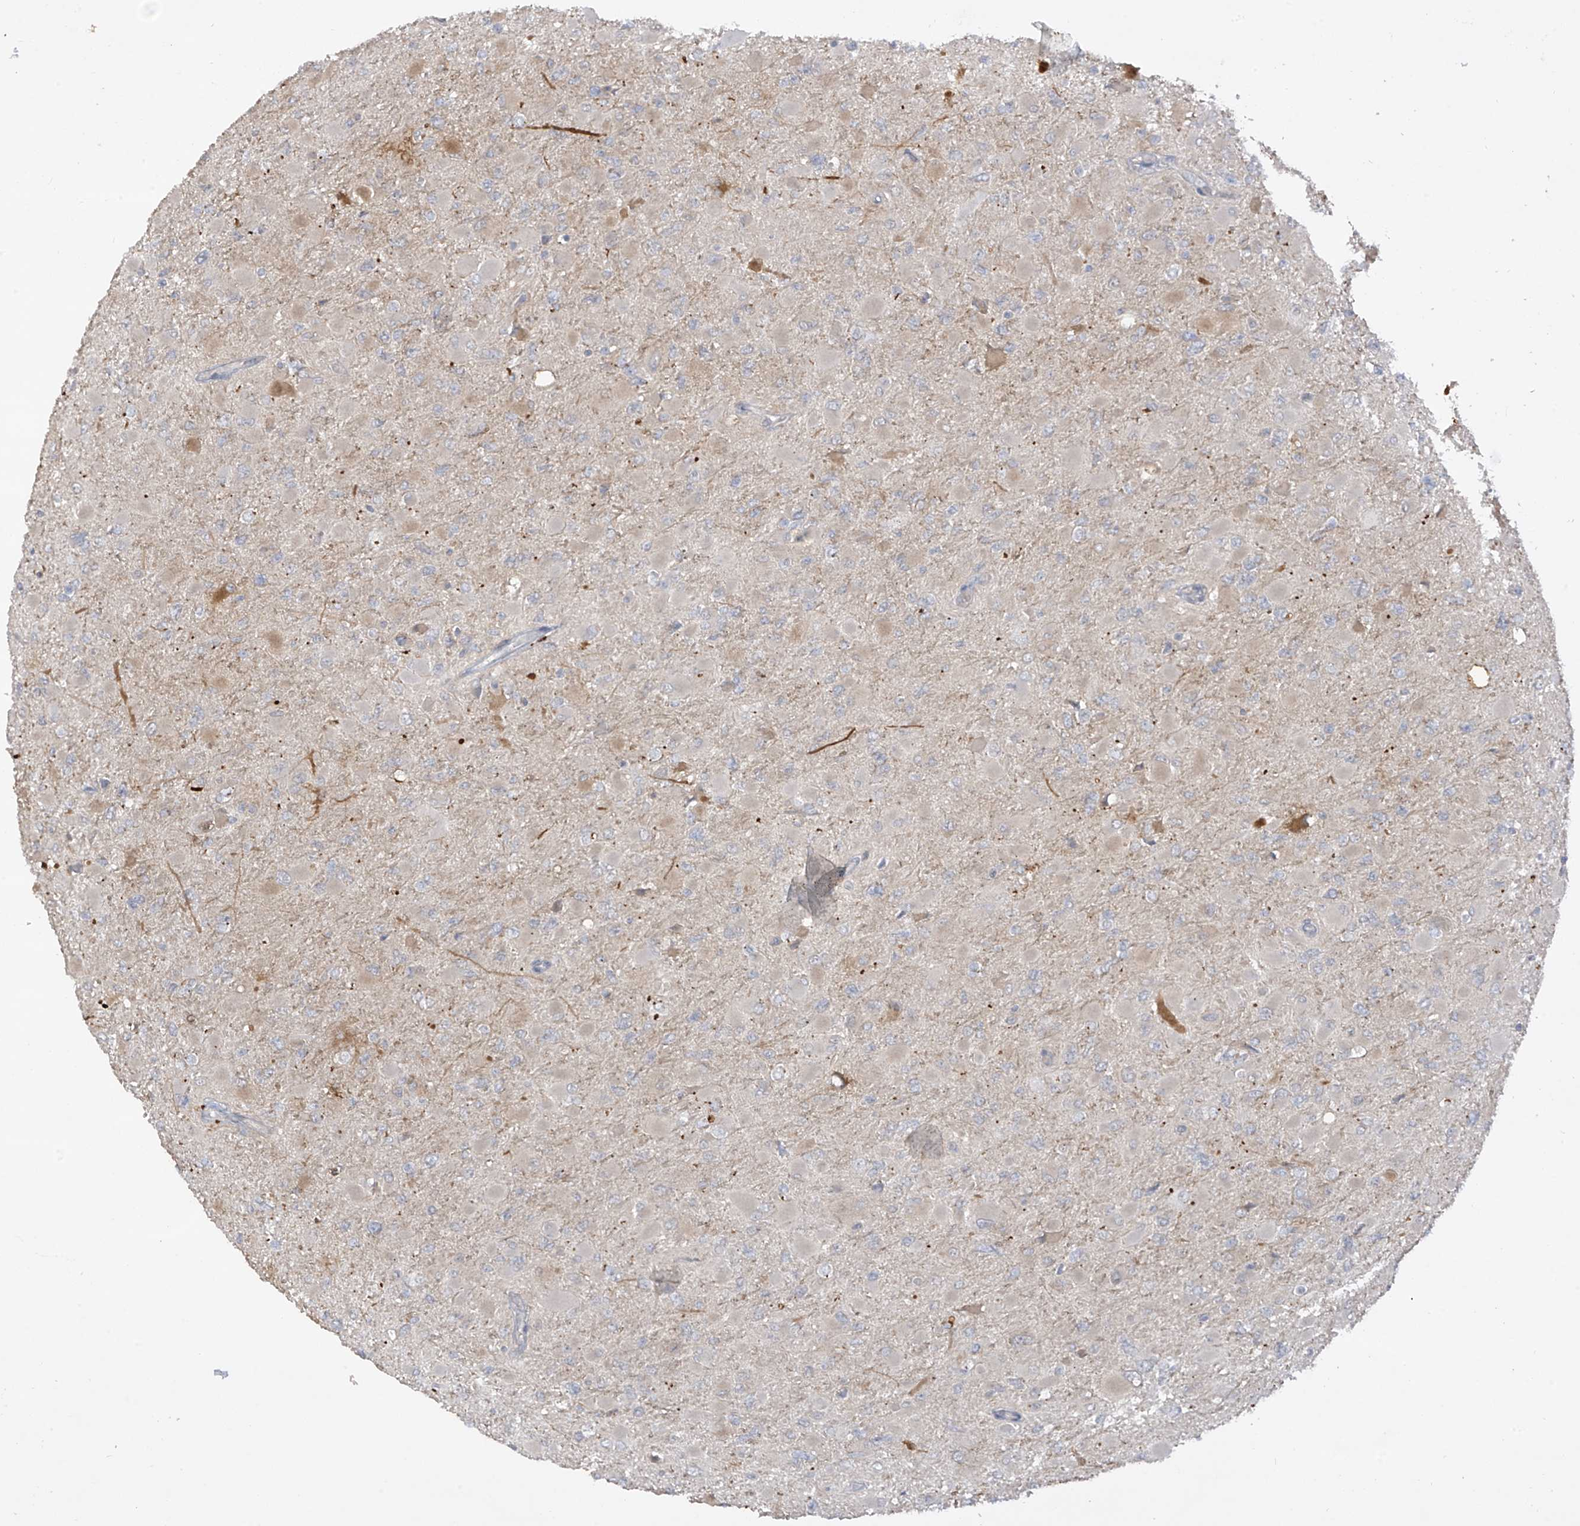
{"staining": {"intensity": "negative", "quantity": "none", "location": "none"}, "tissue": "glioma", "cell_type": "Tumor cells", "image_type": "cancer", "snomed": [{"axis": "morphology", "description": "Glioma, malignant, High grade"}, {"axis": "topography", "description": "Cerebral cortex"}], "caption": "This photomicrograph is of glioma stained with immunohistochemistry to label a protein in brown with the nuclei are counter-stained blue. There is no expression in tumor cells.", "gene": "ANGEL2", "patient": {"sex": "female", "age": 36}}